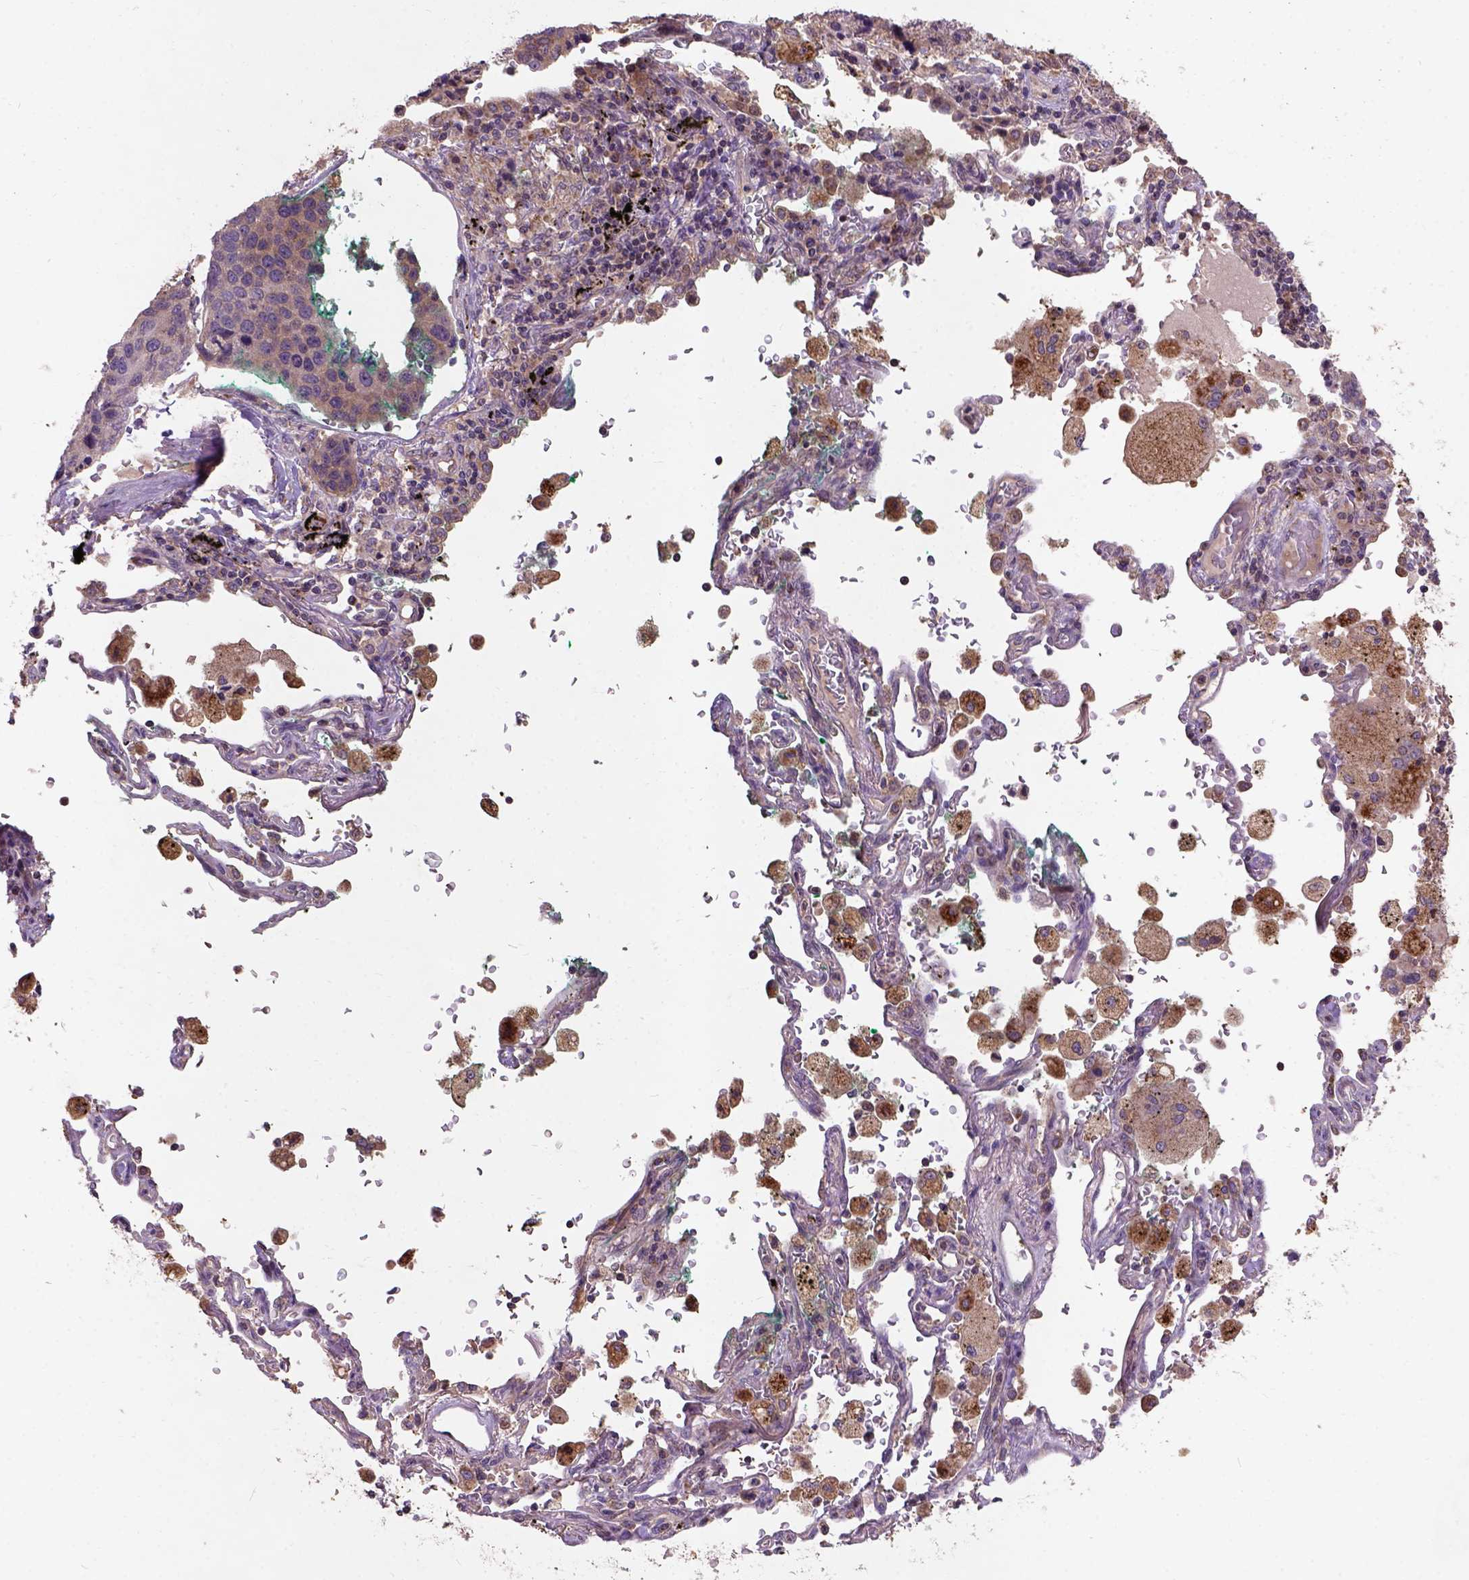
{"staining": {"intensity": "moderate", "quantity": ">75%", "location": "cytoplasmic/membranous"}, "tissue": "lung cancer", "cell_type": "Tumor cells", "image_type": "cancer", "snomed": [{"axis": "morphology", "description": "Squamous cell carcinoma, NOS"}, {"axis": "topography", "description": "Lymph node"}, {"axis": "topography", "description": "Lung"}], "caption": "A medium amount of moderate cytoplasmic/membranous staining is identified in approximately >75% of tumor cells in lung squamous cell carcinoma tissue.", "gene": "KBTBD8", "patient": {"sex": "male", "age": 61}}